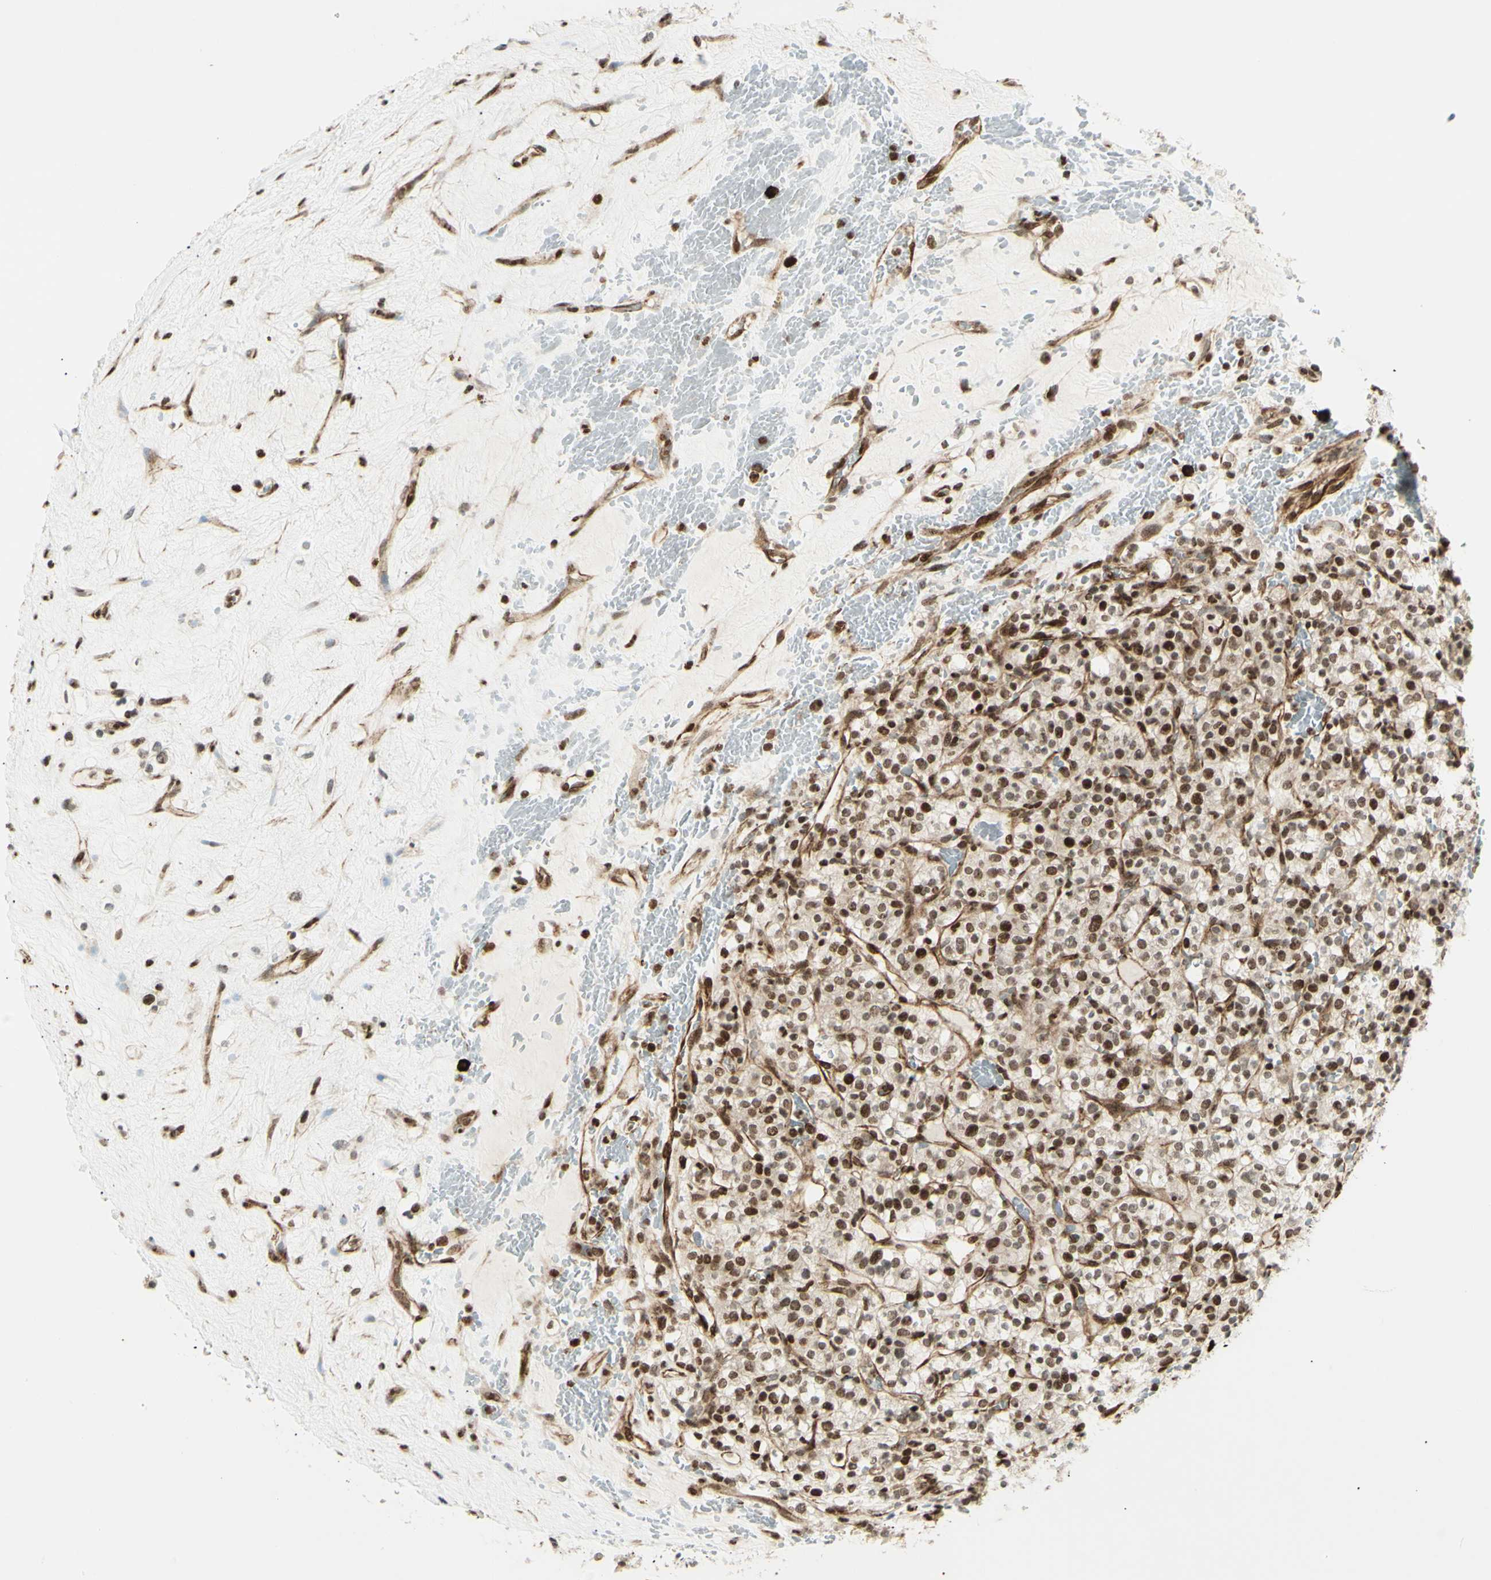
{"staining": {"intensity": "strong", "quantity": ">75%", "location": "nuclear"}, "tissue": "renal cancer", "cell_type": "Tumor cells", "image_type": "cancer", "snomed": [{"axis": "morphology", "description": "Normal tissue, NOS"}, {"axis": "morphology", "description": "Adenocarcinoma, NOS"}, {"axis": "topography", "description": "Kidney"}], "caption": "Protein expression by IHC exhibits strong nuclear staining in about >75% of tumor cells in renal cancer (adenocarcinoma). (Stains: DAB in brown, nuclei in blue, Microscopy: brightfield microscopy at high magnification).", "gene": "ZMYM6", "patient": {"sex": "female", "age": 72}}